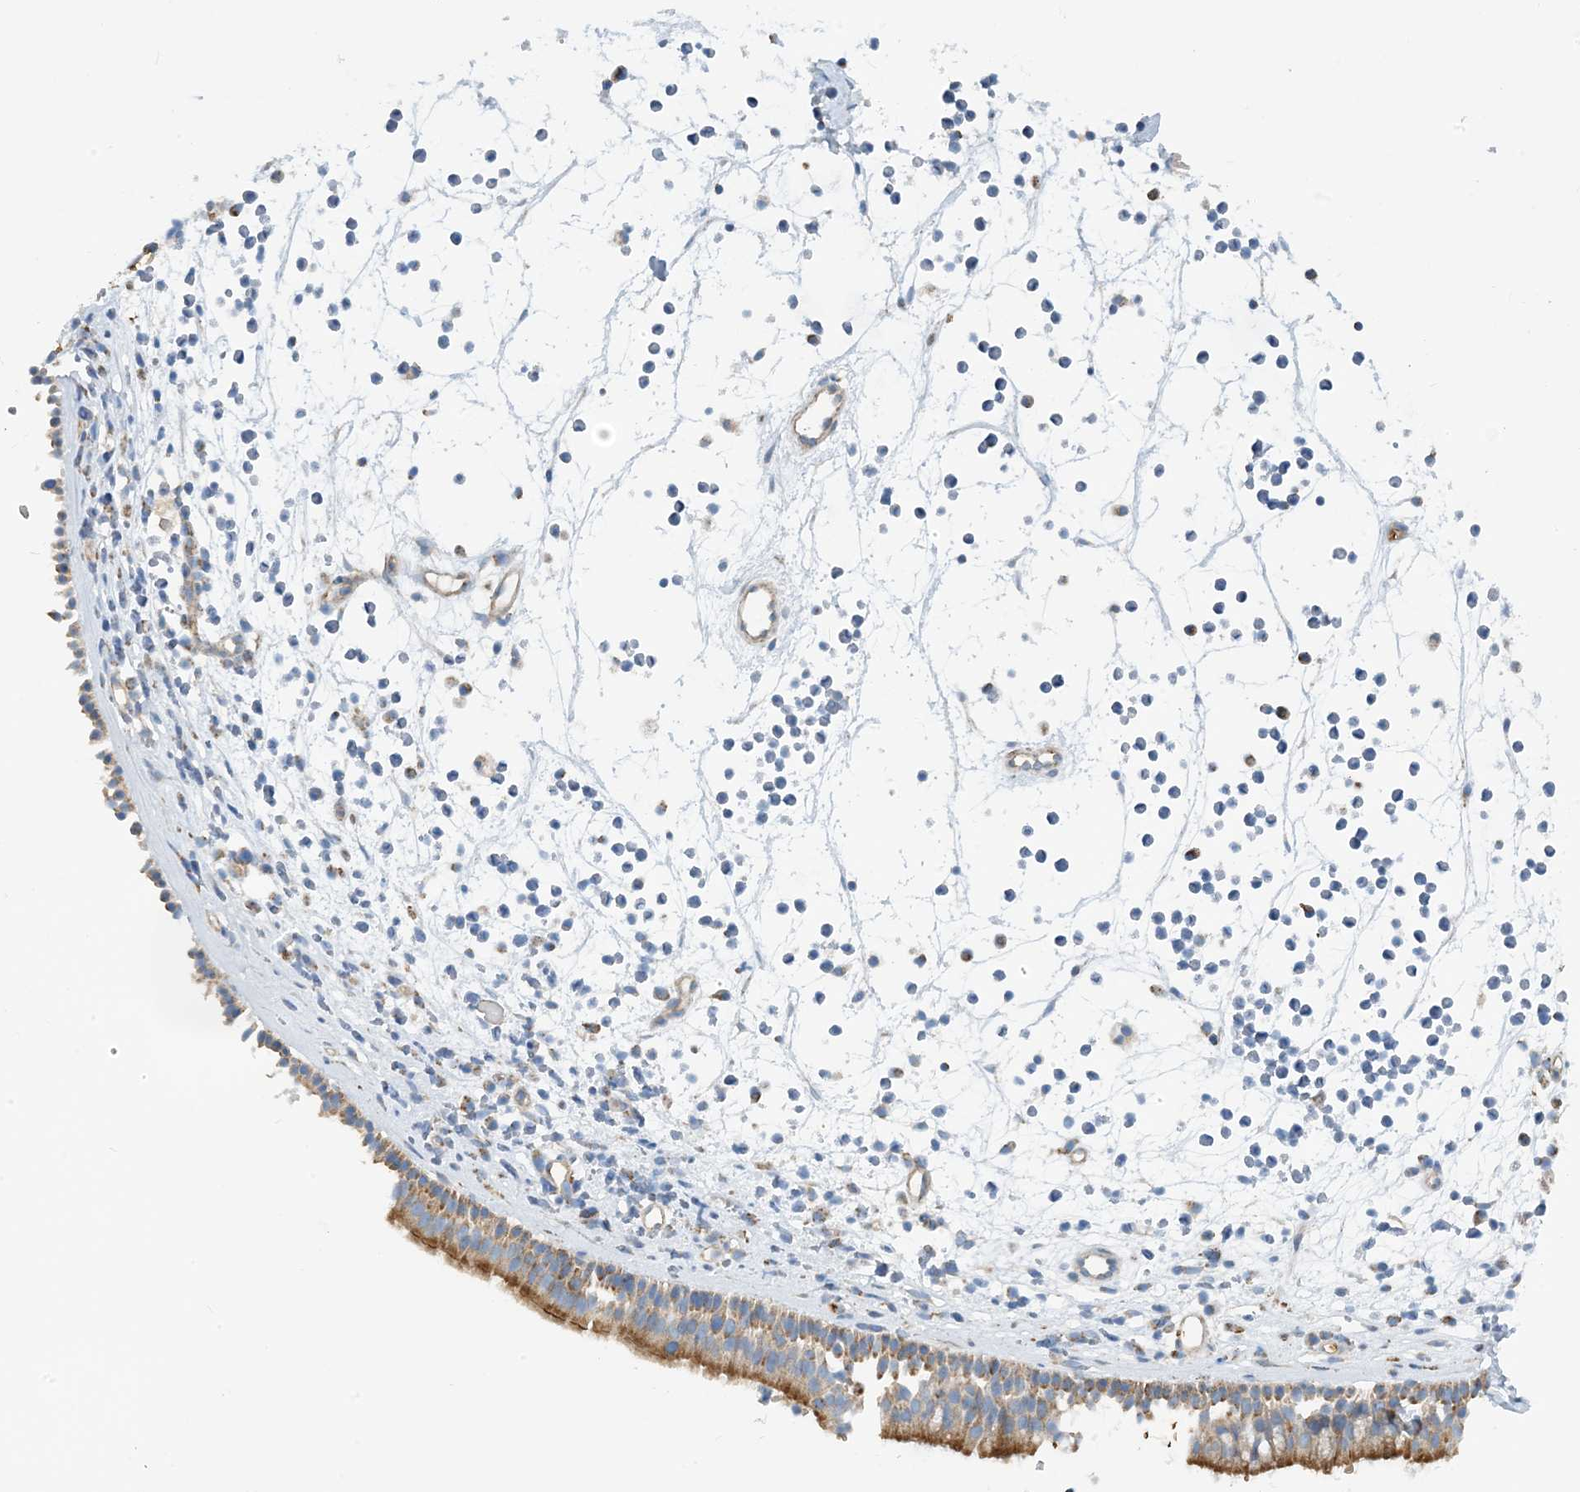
{"staining": {"intensity": "moderate", "quantity": ">75%", "location": "cytoplasmic/membranous"}, "tissue": "nasopharynx", "cell_type": "Respiratory epithelial cells", "image_type": "normal", "snomed": [{"axis": "morphology", "description": "Normal tissue, NOS"}, {"axis": "morphology", "description": "Inflammation, NOS"}, {"axis": "morphology", "description": "Malignant melanoma, Metastatic site"}, {"axis": "topography", "description": "Nasopharynx"}], "caption": "Immunohistochemical staining of unremarkable nasopharynx displays >75% levels of moderate cytoplasmic/membranous protein staining in about >75% of respiratory epithelial cells.", "gene": "PHOSPHO2", "patient": {"sex": "male", "age": 70}}